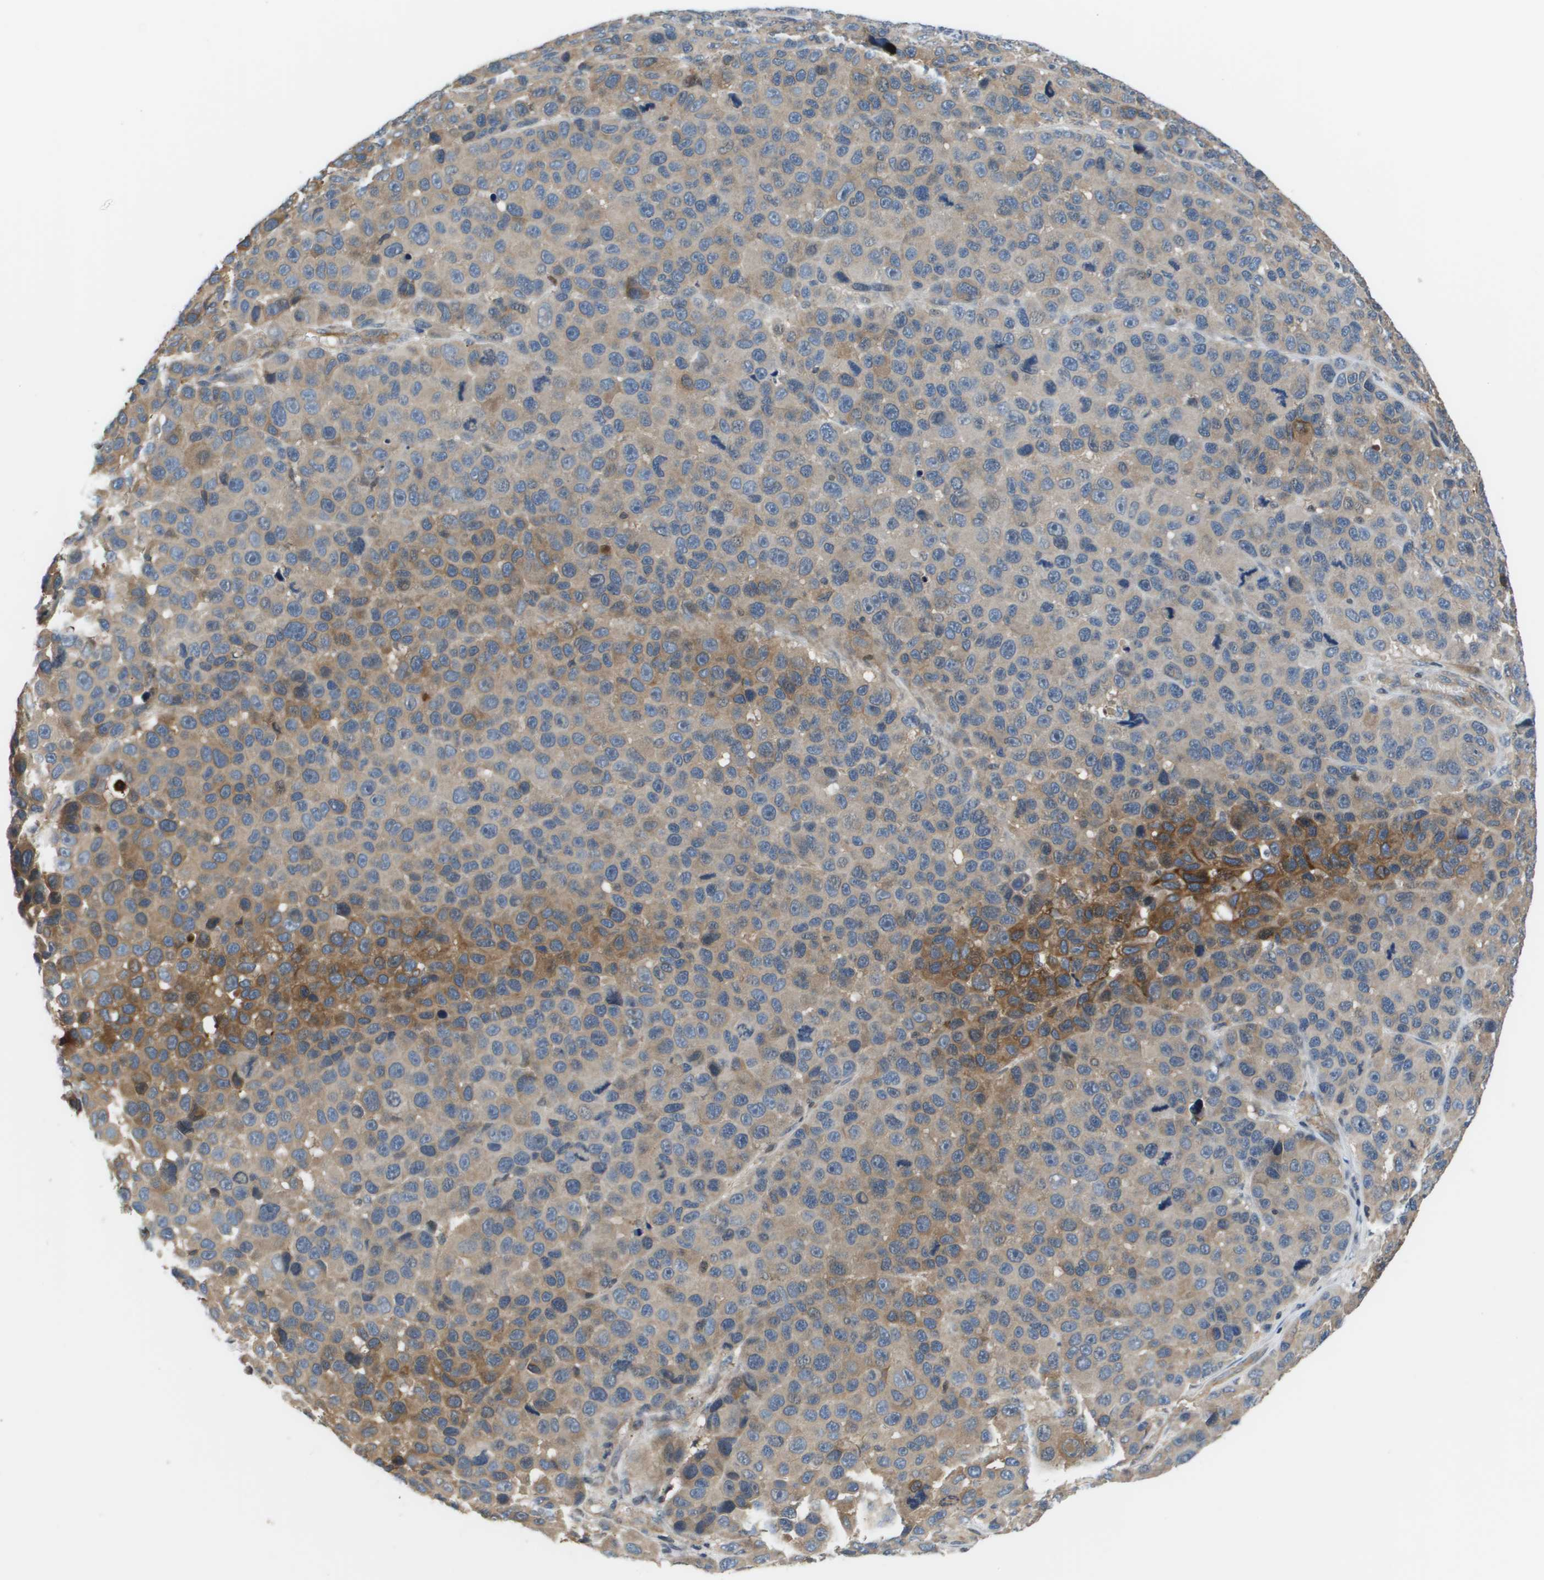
{"staining": {"intensity": "moderate", "quantity": "25%-75%", "location": "cytoplasmic/membranous"}, "tissue": "melanoma", "cell_type": "Tumor cells", "image_type": "cancer", "snomed": [{"axis": "morphology", "description": "Malignant melanoma, NOS"}, {"axis": "topography", "description": "Skin"}], "caption": "Immunohistochemical staining of melanoma shows medium levels of moderate cytoplasmic/membranous positivity in approximately 25%-75% of tumor cells.", "gene": "ENPP5", "patient": {"sex": "male", "age": 53}}